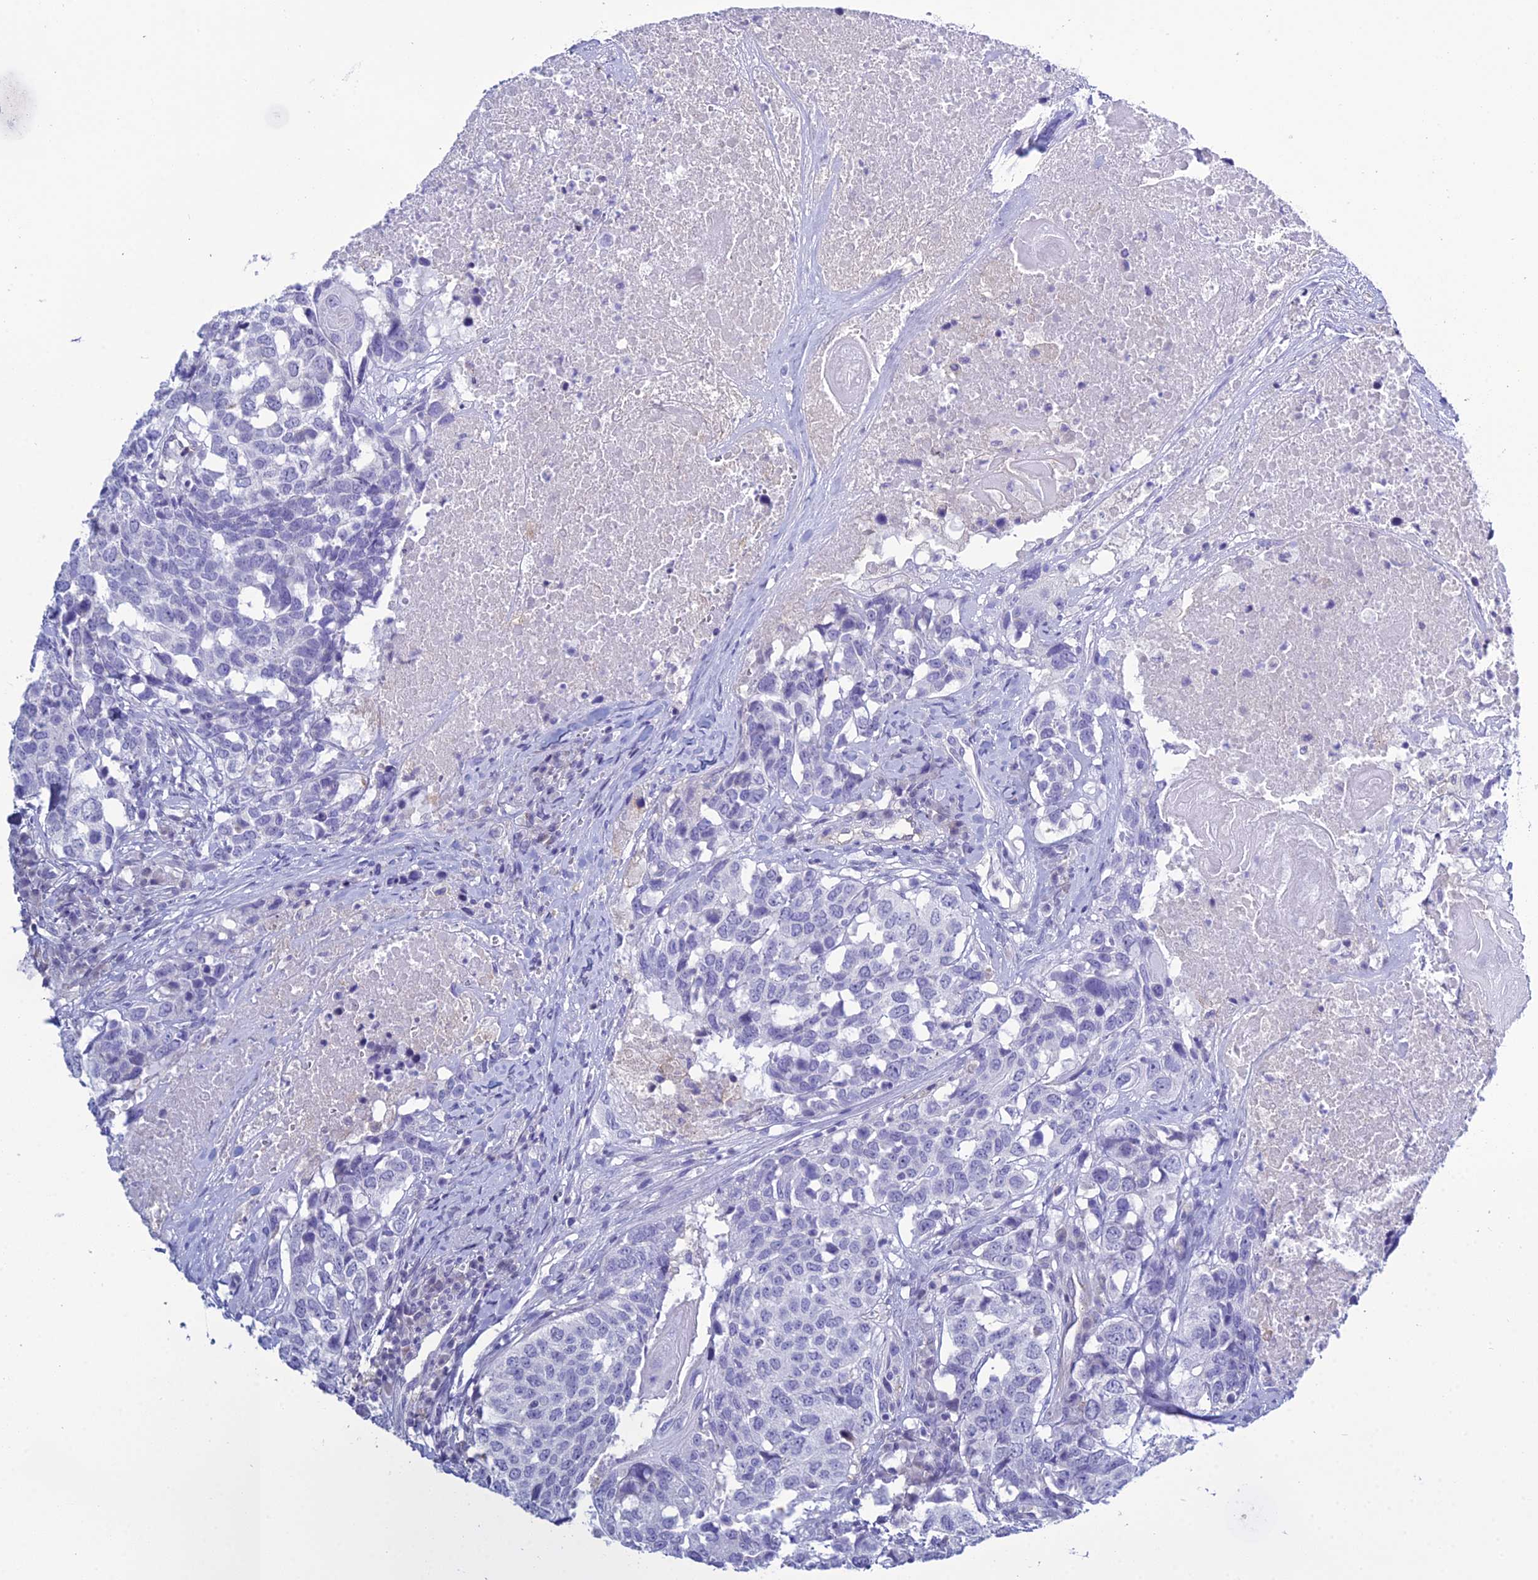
{"staining": {"intensity": "negative", "quantity": "none", "location": "none"}, "tissue": "head and neck cancer", "cell_type": "Tumor cells", "image_type": "cancer", "snomed": [{"axis": "morphology", "description": "Squamous cell carcinoma, NOS"}, {"axis": "topography", "description": "Head-Neck"}], "caption": "Protein analysis of squamous cell carcinoma (head and neck) demonstrates no significant positivity in tumor cells.", "gene": "ACE", "patient": {"sex": "male", "age": 66}}